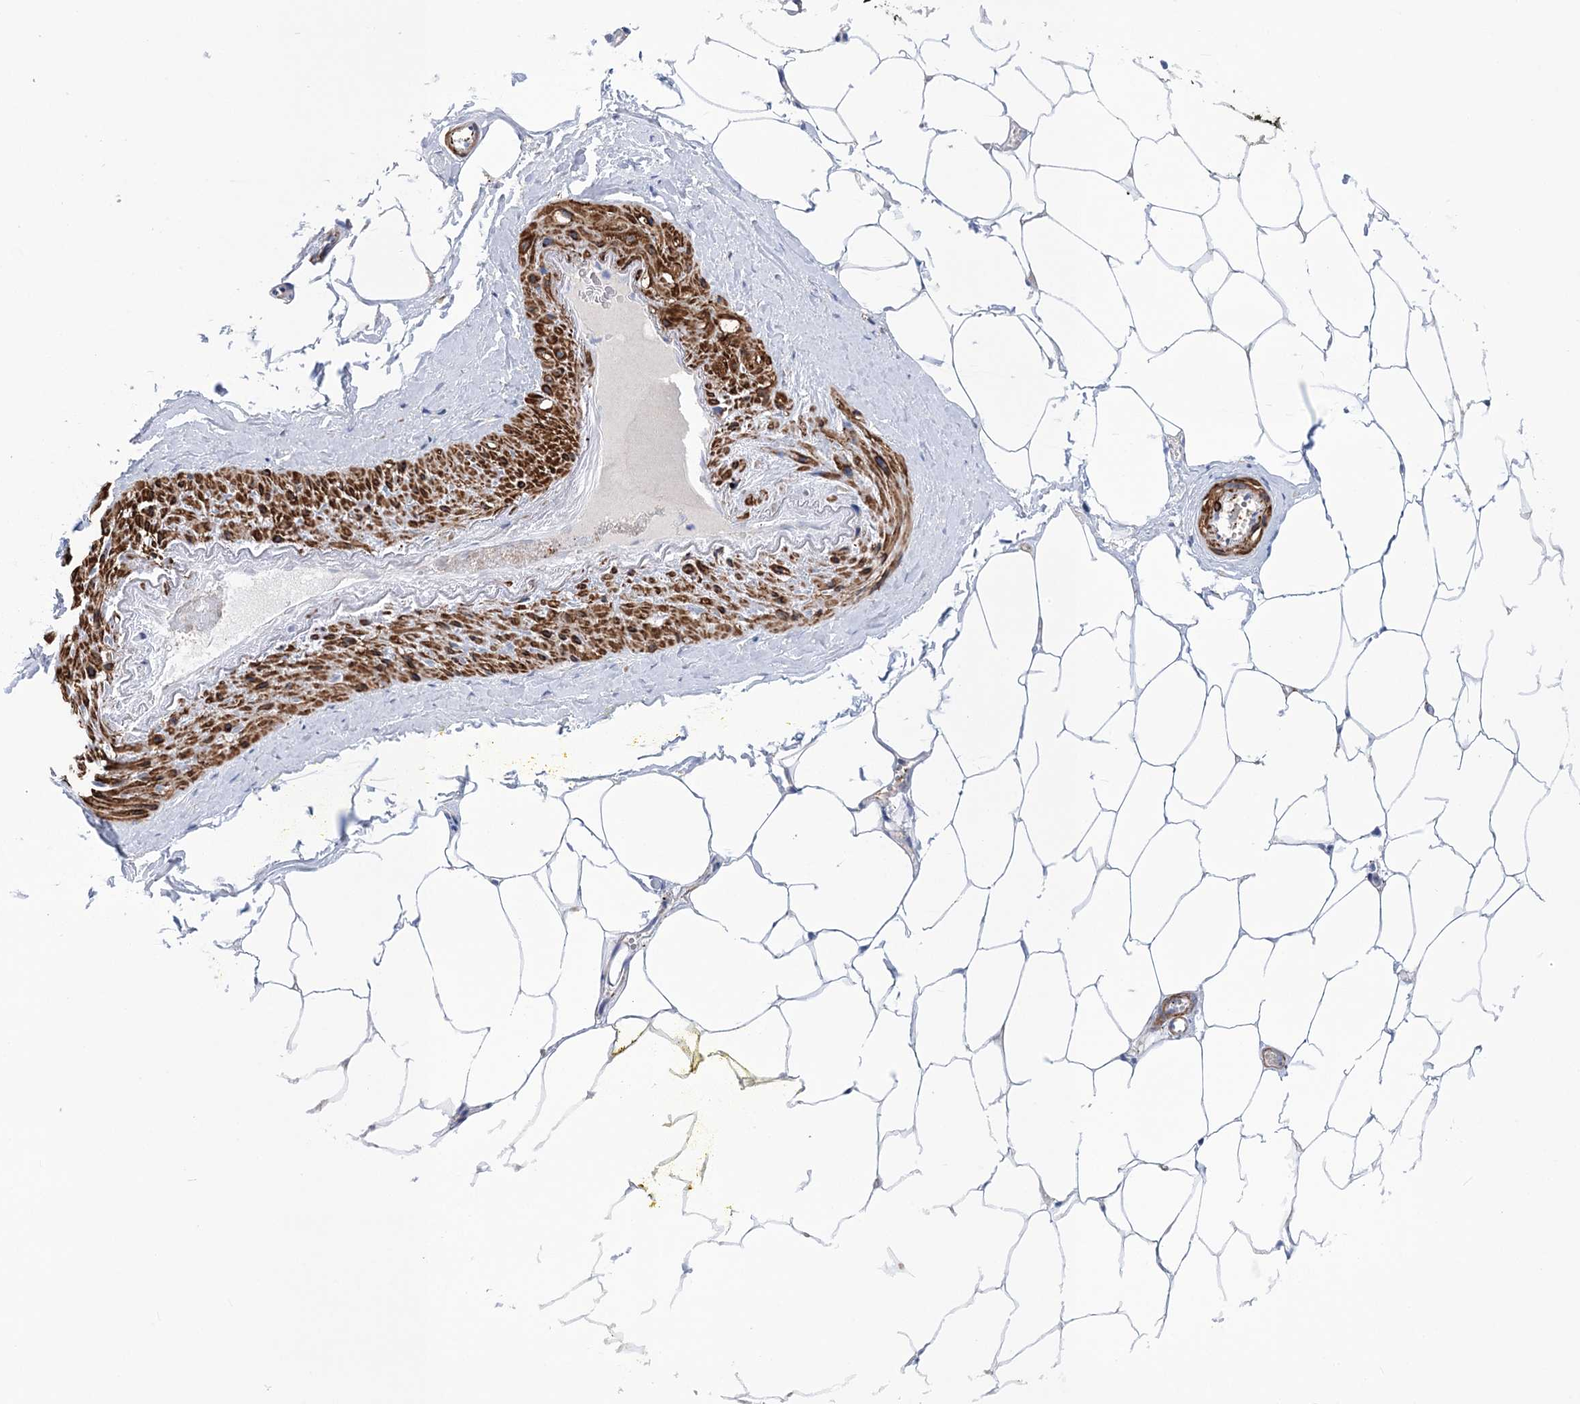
{"staining": {"intensity": "negative", "quantity": "none", "location": "none"}, "tissue": "adipose tissue", "cell_type": "Adipocytes", "image_type": "normal", "snomed": [{"axis": "morphology", "description": "Normal tissue, NOS"}, {"axis": "morphology", "description": "Adenocarcinoma, Low grade"}, {"axis": "topography", "description": "Prostate"}, {"axis": "topography", "description": "Peripheral nerve tissue"}], "caption": "This is an immunohistochemistry (IHC) micrograph of benign human adipose tissue. There is no staining in adipocytes.", "gene": "WDR74", "patient": {"sex": "male", "age": 63}}